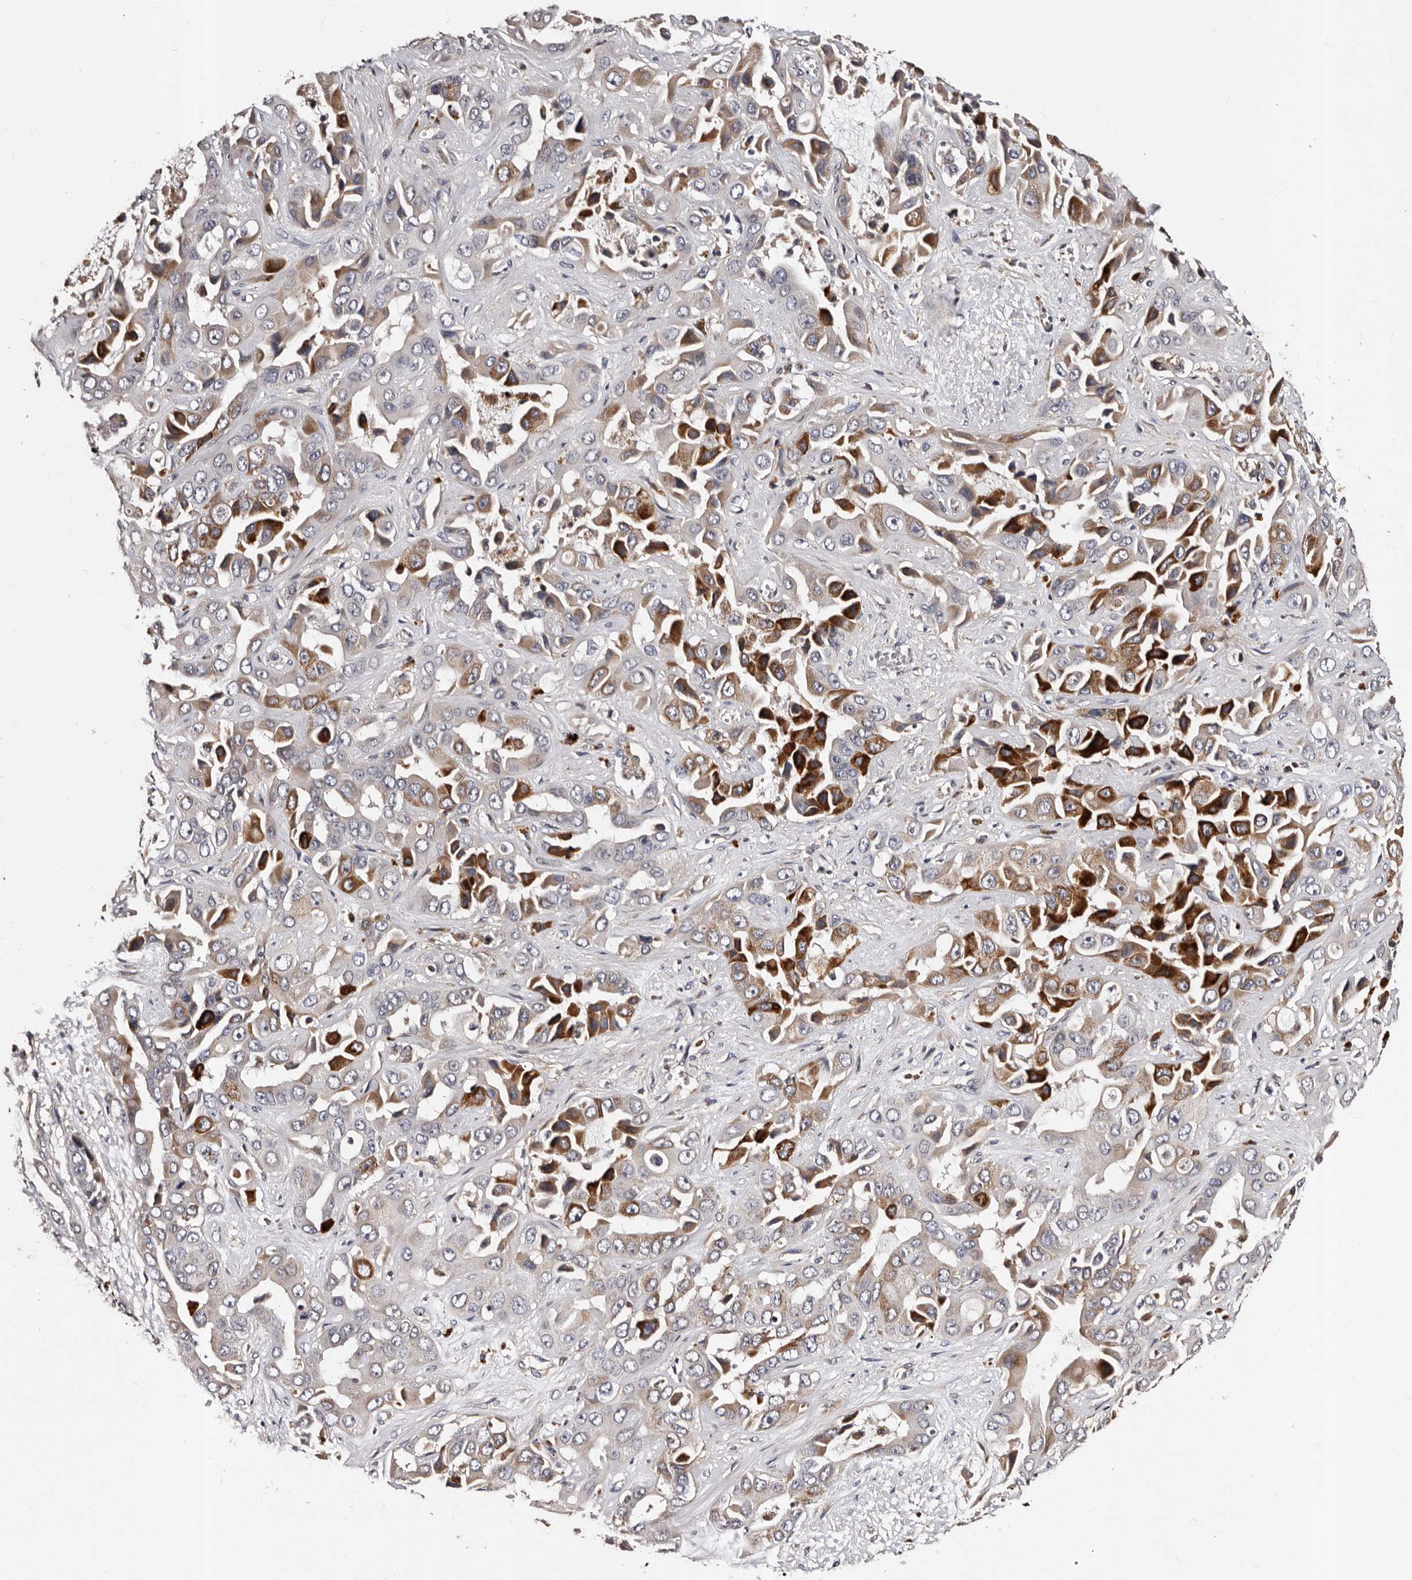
{"staining": {"intensity": "strong", "quantity": "<25%", "location": "cytoplasmic/membranous"}, "tissue": "liver cancer", "cell_type": "Tumor cells", "image_type": "cancer", "snomed": [{"axis": "morphology", "description": "Cholangiocarcinoma"}, {"axis": "topography", "description": "Liver"}], "caption": "Liver cancer (cholangiocarcinoma) stained with a protein marker reveals strong staining in tumor cells.", "gene": "ADCK5", "patient": {"sex": "female", "age": 52}}